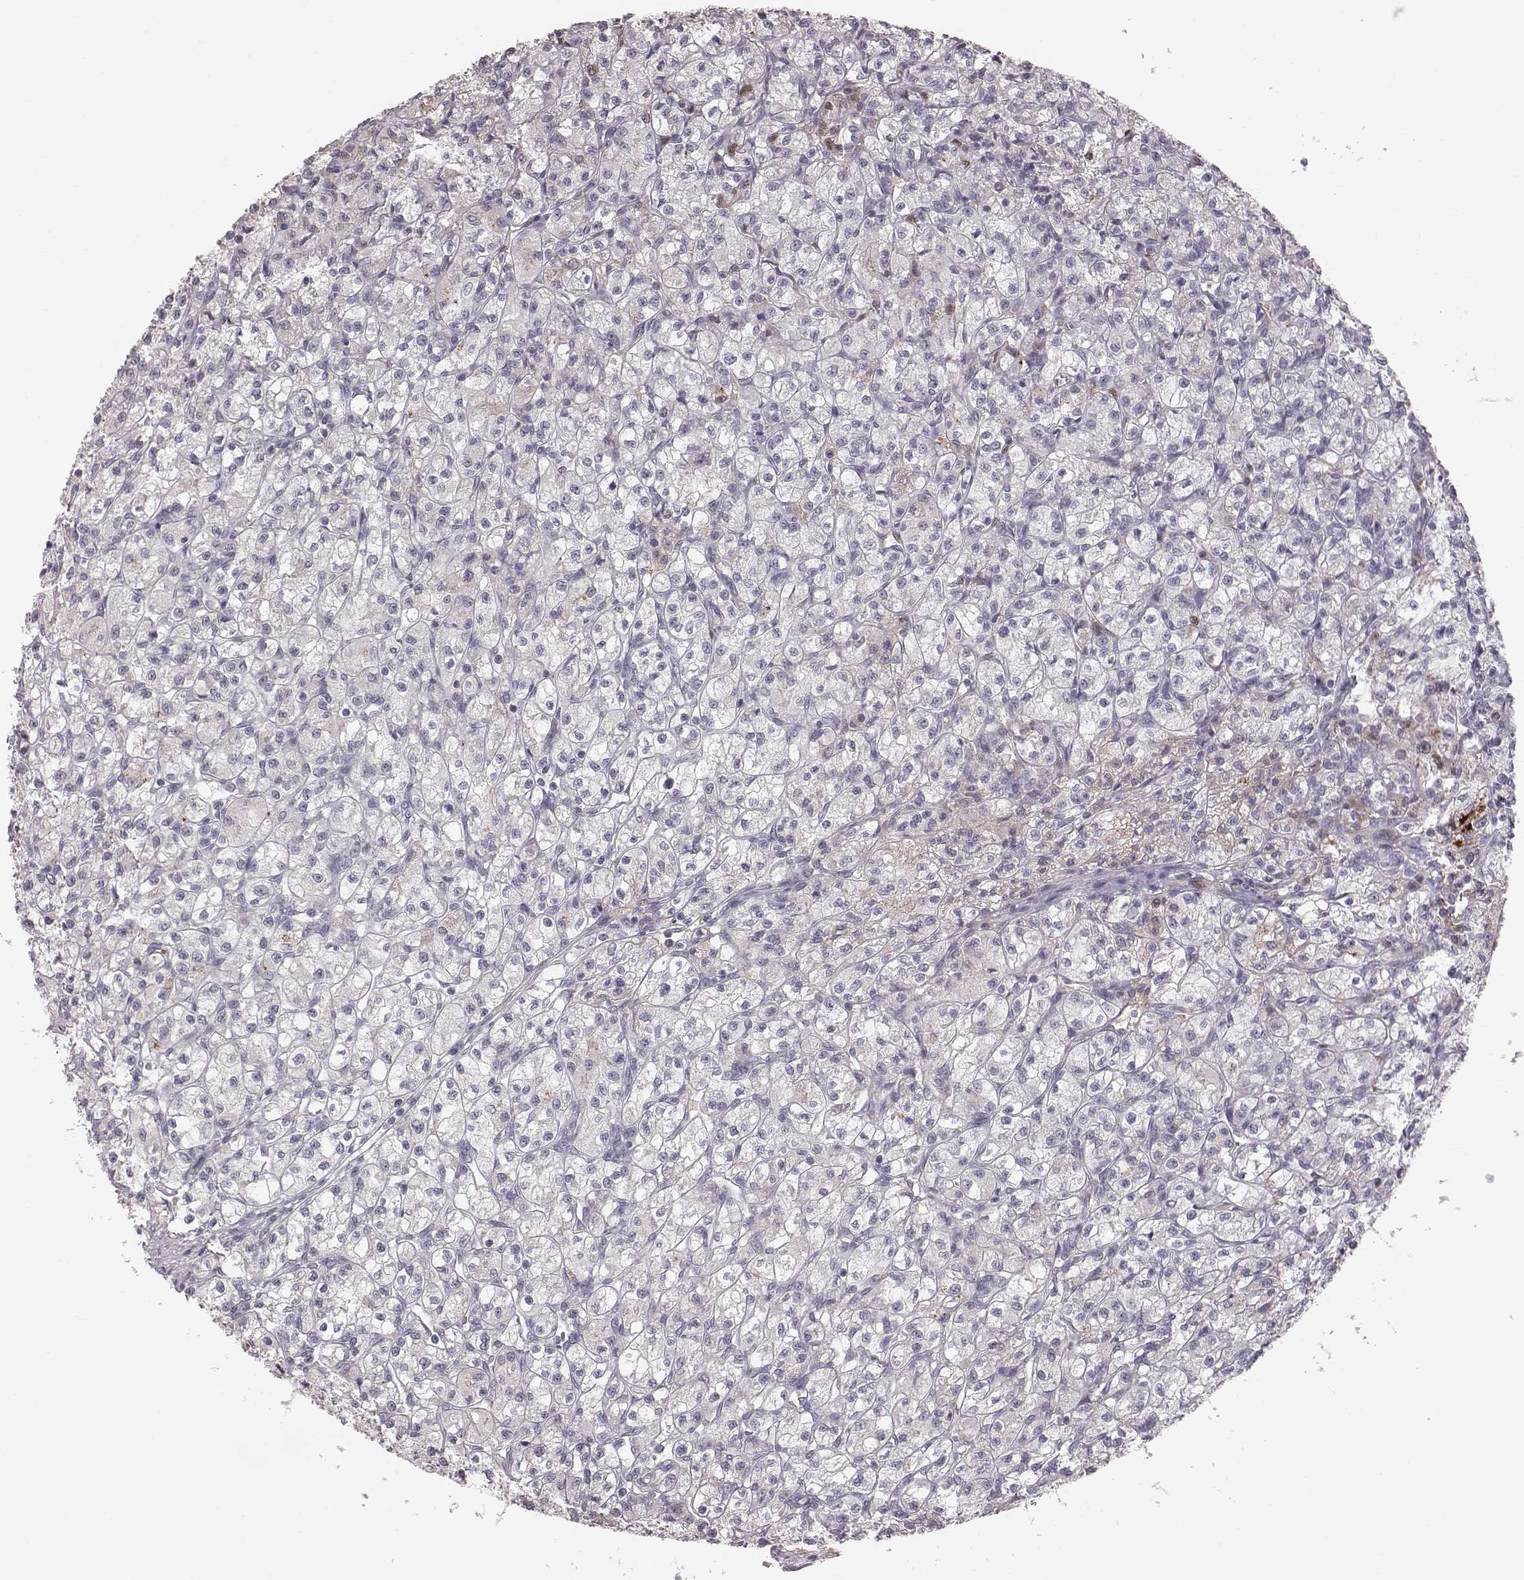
{"staining": {"intensity": "negative", "quantity": "none", "location": "none"}, "tissue": "renal cancer", "cell_type": "Tumor cells", "image_type": "cancer", "snomed": [{"axis": "morphology", "description": "Adenocarcinoma, NOS"}, {"axis": "topography", "description": "Kidney"}], "caption": "Image shows no protein staining in tumor cells of renal cancer (adenocarcinoma) tissue.", "gene": "CFTR", "patient": {"sex": "female", "age": 70}}